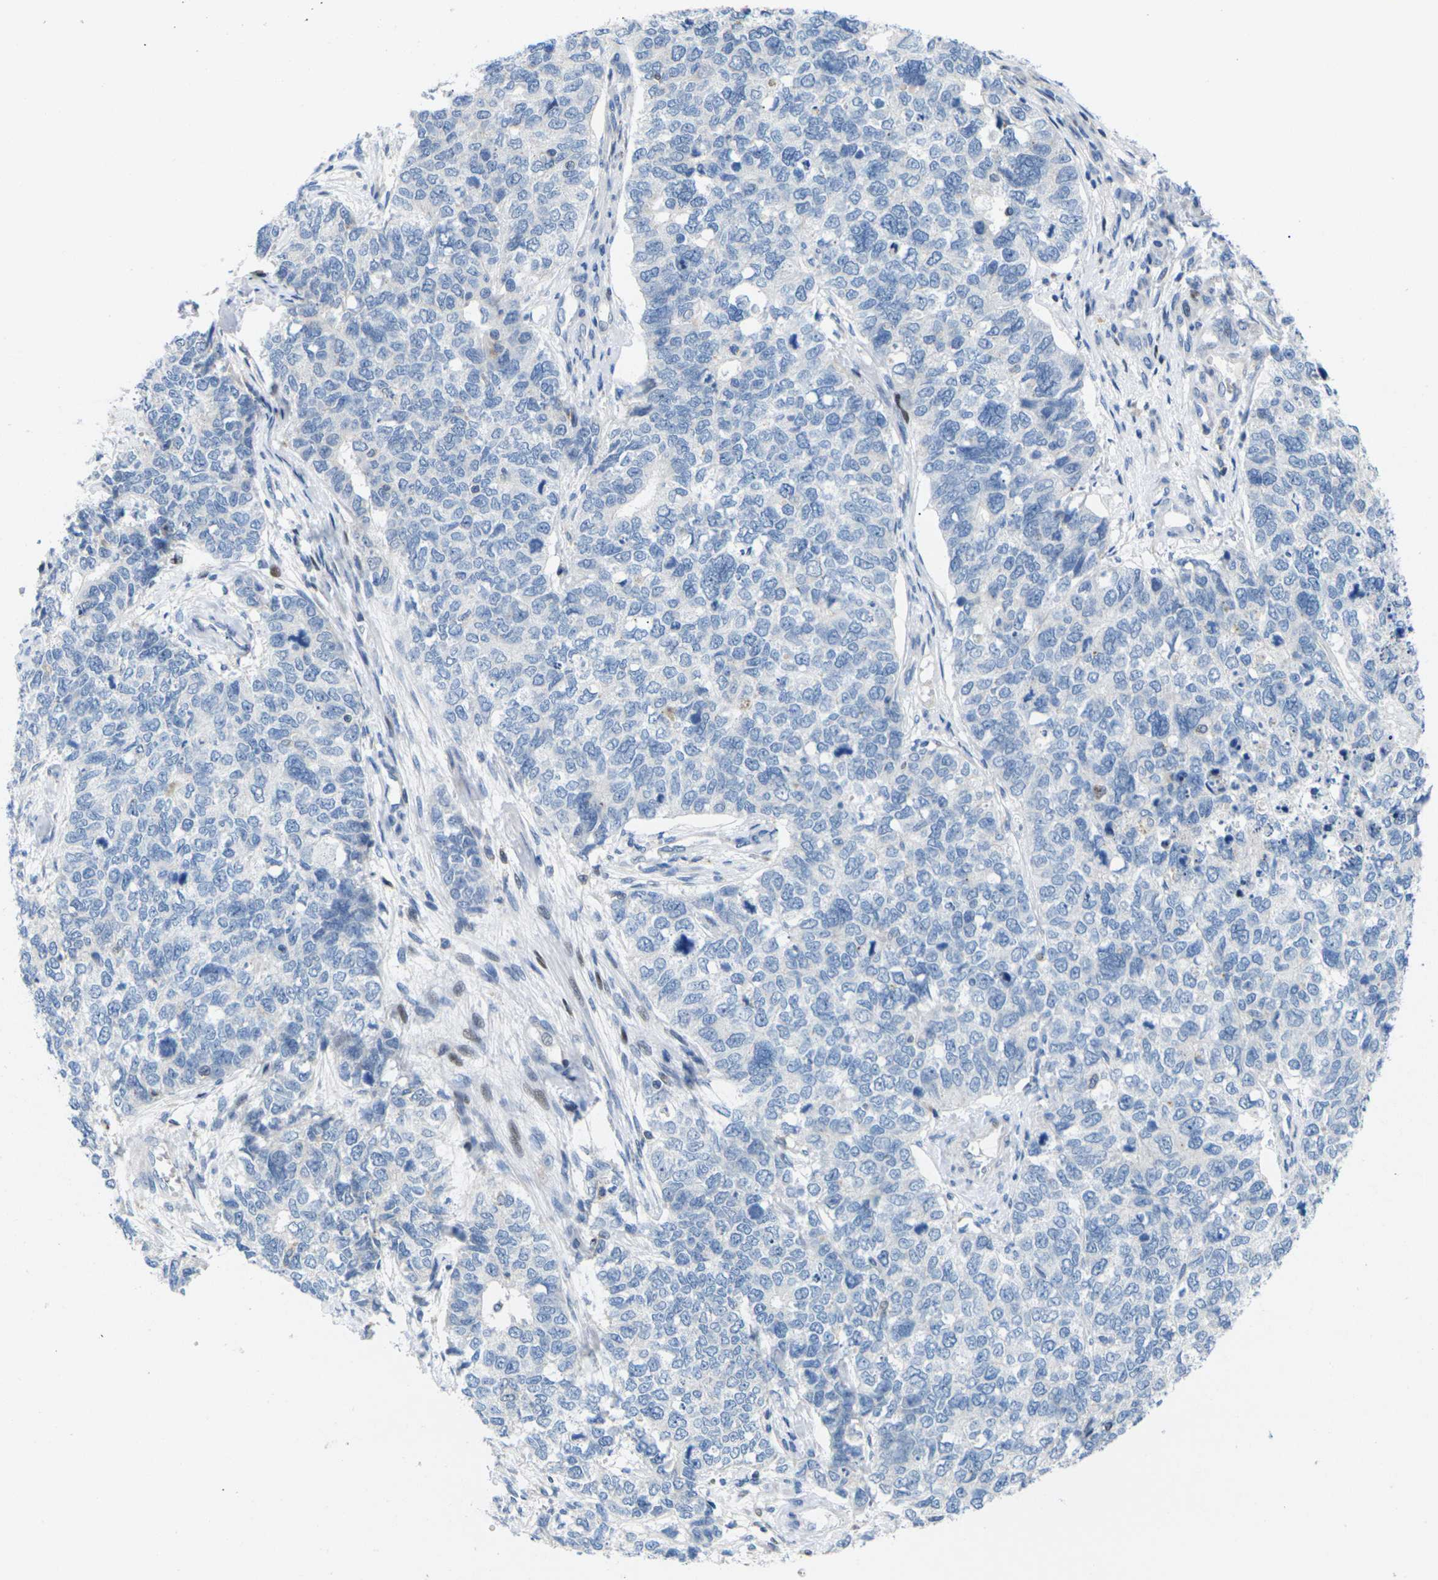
{"staining": {"intensity": "negative", "quantity": "none", "location": "none"}, "tissue": "cervical cancer", "cell_type": "Tumor cells", "image_type": "cancer", "snomed": [{"axis": "morphology", "description": "Squamous cell carcinoma, NOS"}, {"axis": "topography", "description": "Cervix"}], "caption": "Squamous cell carcinoma (cervical) was stained to show a protein in brown. There is no significant positivity in tumor cells.", "gene": "RPS6KA3", "patient": {"sex": "female", "age": 63}}